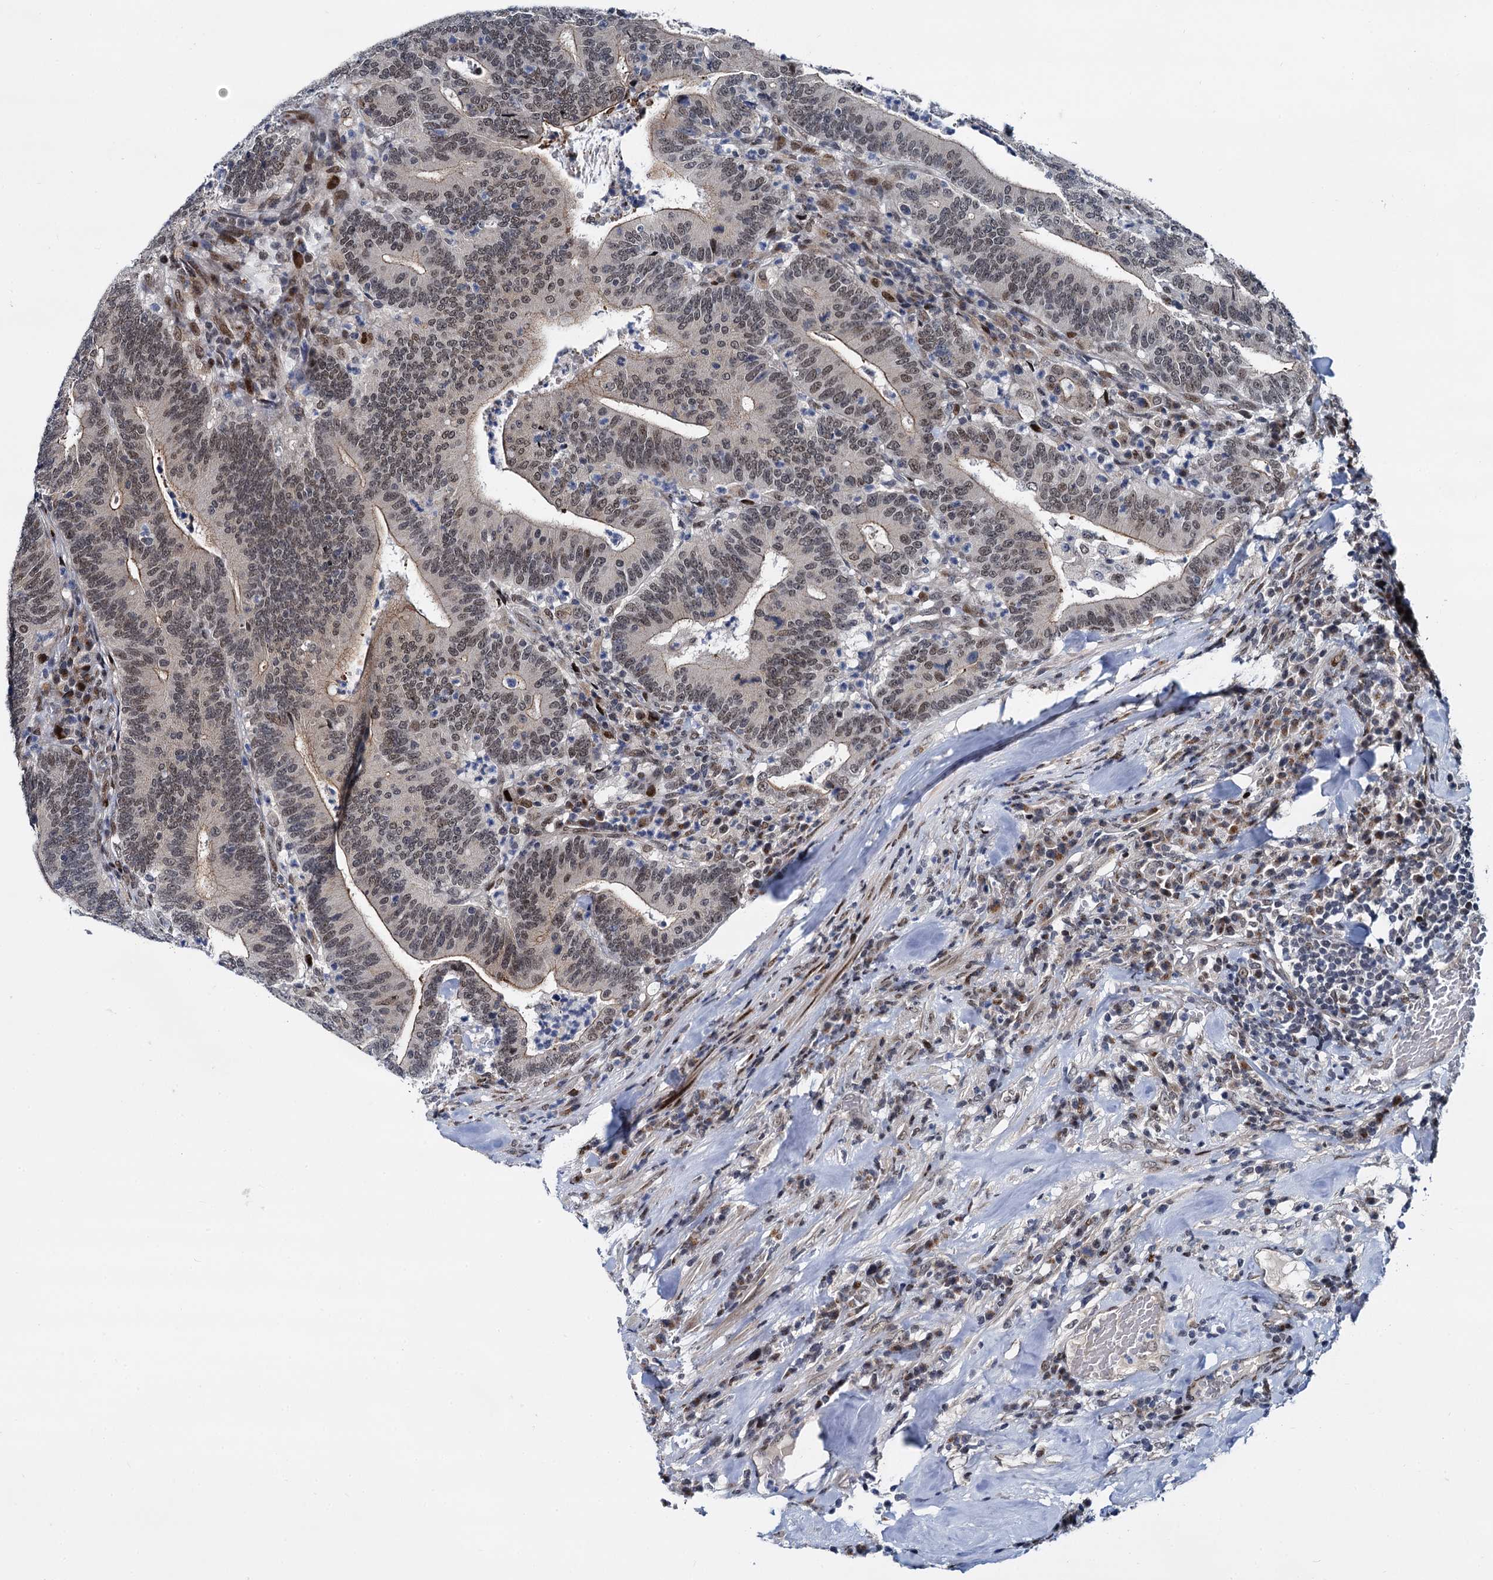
{"staining": {"intensity": "moderate", "quantity": ">75%", "location": "cytoplasmic/membranous,nuclear"}, "tissue": "colorectal cancer", "cell_type": "Tumor cells", "image_type": "cancer", "snomed": [{"axis": "morphology", "description": "Adenocarcinoma, NOS"}, {"axis": "topography", "description": "Colon"}], "caption": "A brown stain shows moderate cytoplasmic/membranous and nuclear expression of a protein in human colorectal adenocarcinoma tumor cells.", "gene": "RUFY2", "patient": {"sex": "female", "age": 66}}